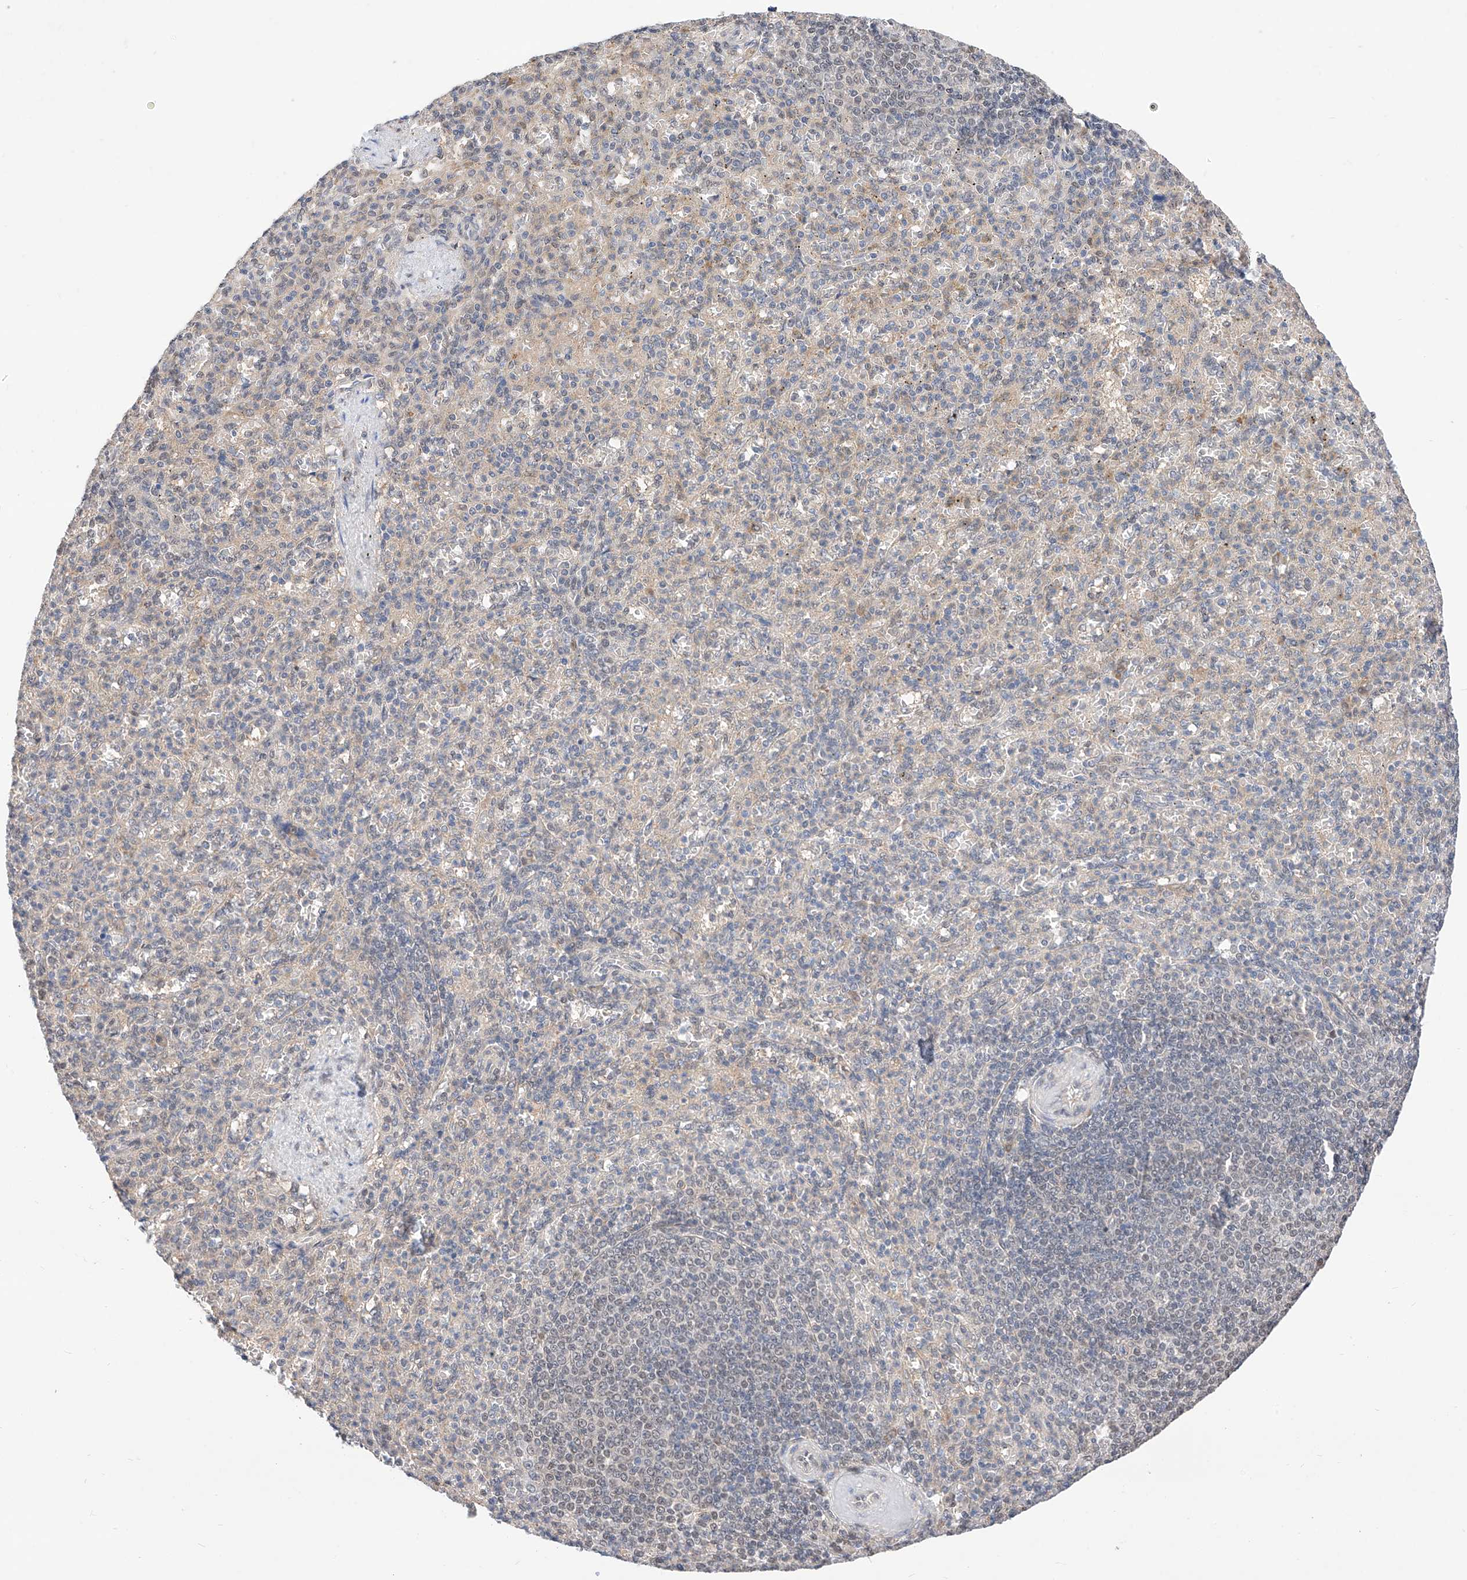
{"staining": {"intensity": "negative", "quantity": "none", "location": "none"}, "tissue": "spleen", "cell_type": "Cells in red pulp", "image_type": "normal", "snomed": [{"axis": "morphology", "description": "Normal tissue, NOS"}, {"axis": "topography", "description": "Spleen"}], "caption": "Immunohistochemistry (IHC) histopathology image of normal spleen: human spleen stained with DAB exhibits no significant protein expression in cells in red pulp. (DAB (3,3'-diaminobenzidine) IHC with hematoxylin counter stain).", "gene": "ZSCAN4", "patient": {"sex": "female", "age": 74}}